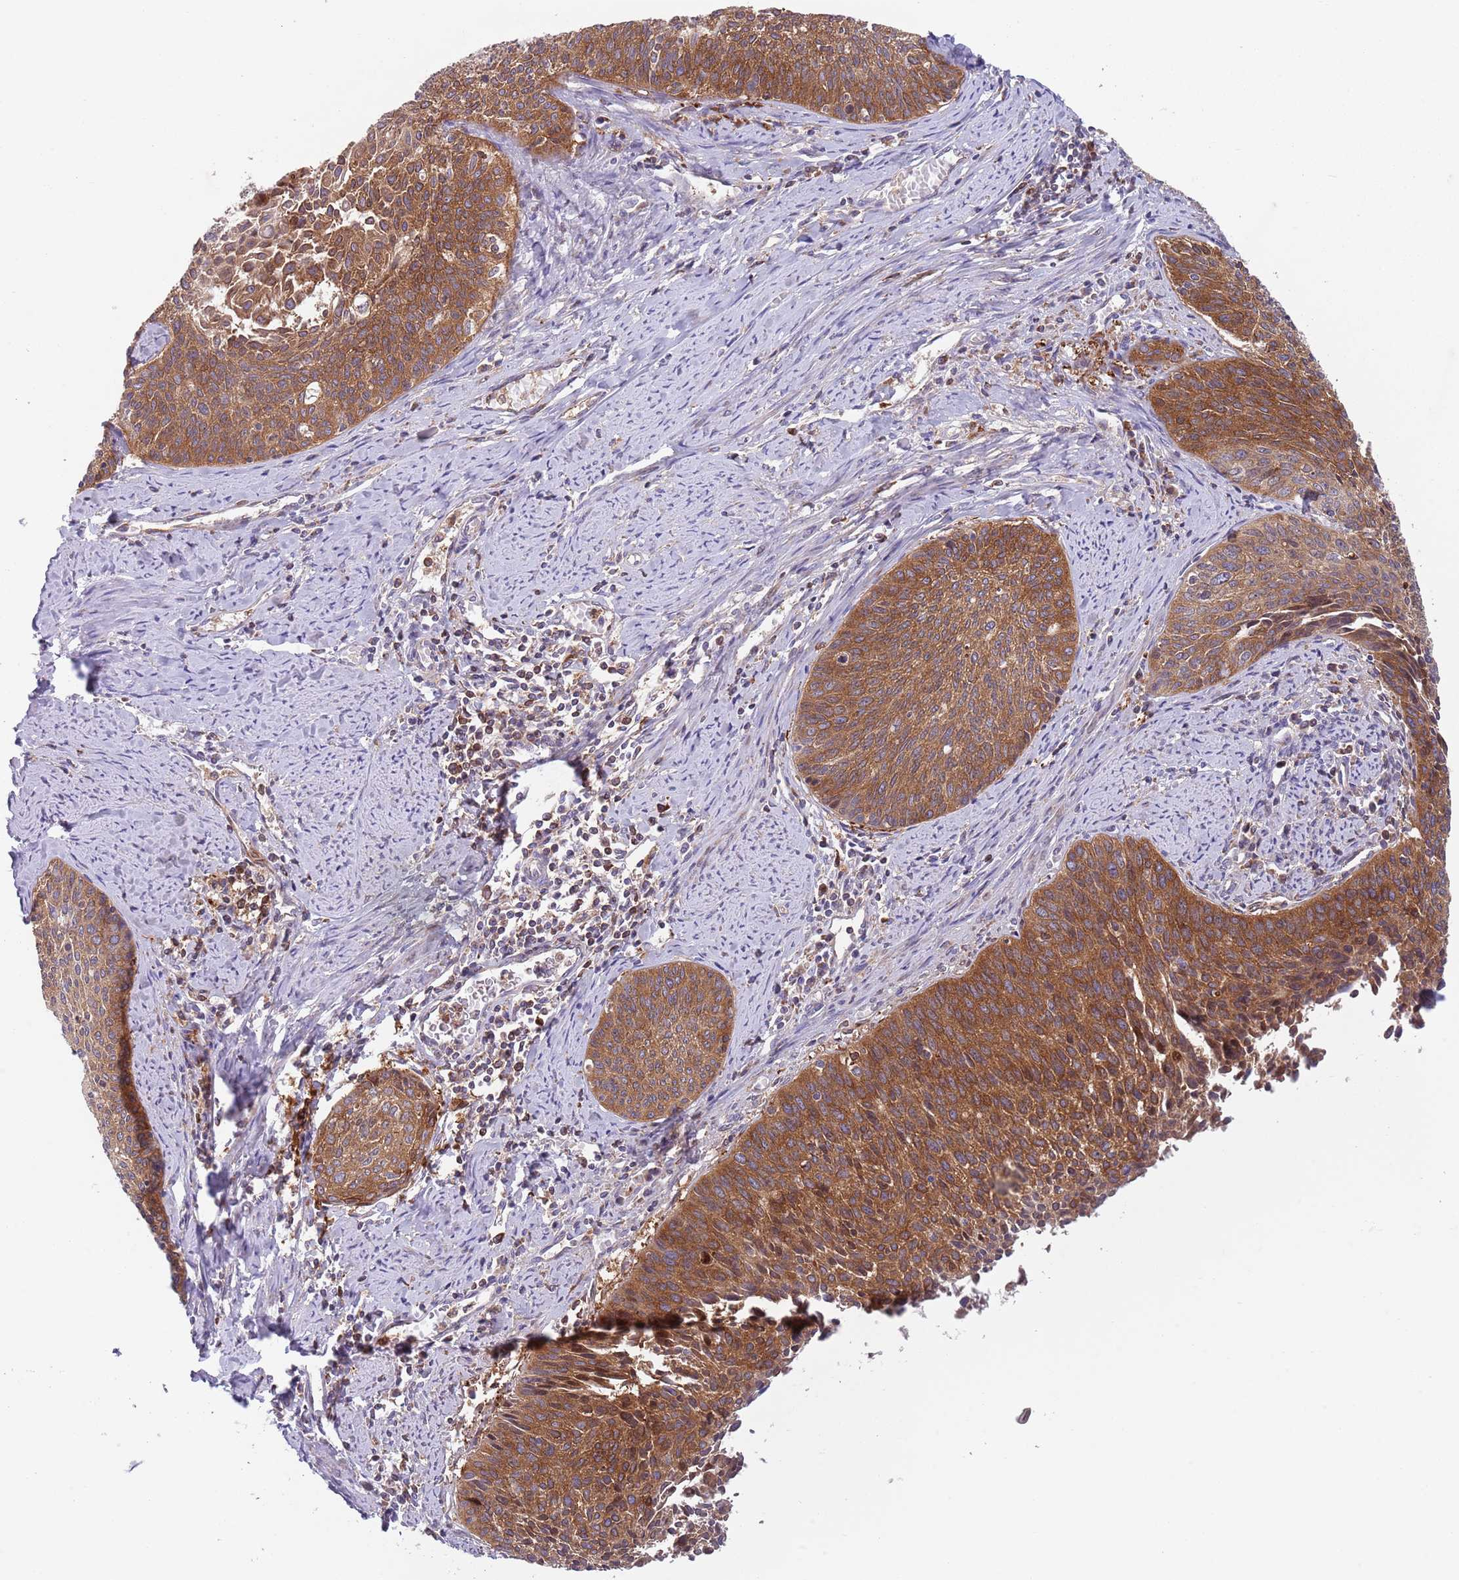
{"staining": {"intensity": "moderate", "quantity": ">75%", "location": "cytoplasmic/membranous"}, "tissue": "cervical cancer", "cell_type": "Tumor cells", "image_type": "cancer", "snomed": [{"axis": "morphology", "description": "Squamous cell carcinoma, NOS"}, {"axis": "topography", "description": "Cervix"}], "caption": "IHC of human cervical cancer (squamous cell carcinoma) reveals medium levels of moderate cytoplasmic/membranous staining in about >75% of tumor cells.", "gene": "ZMYM5", "patient": {"sex": "female", "age": 55}}